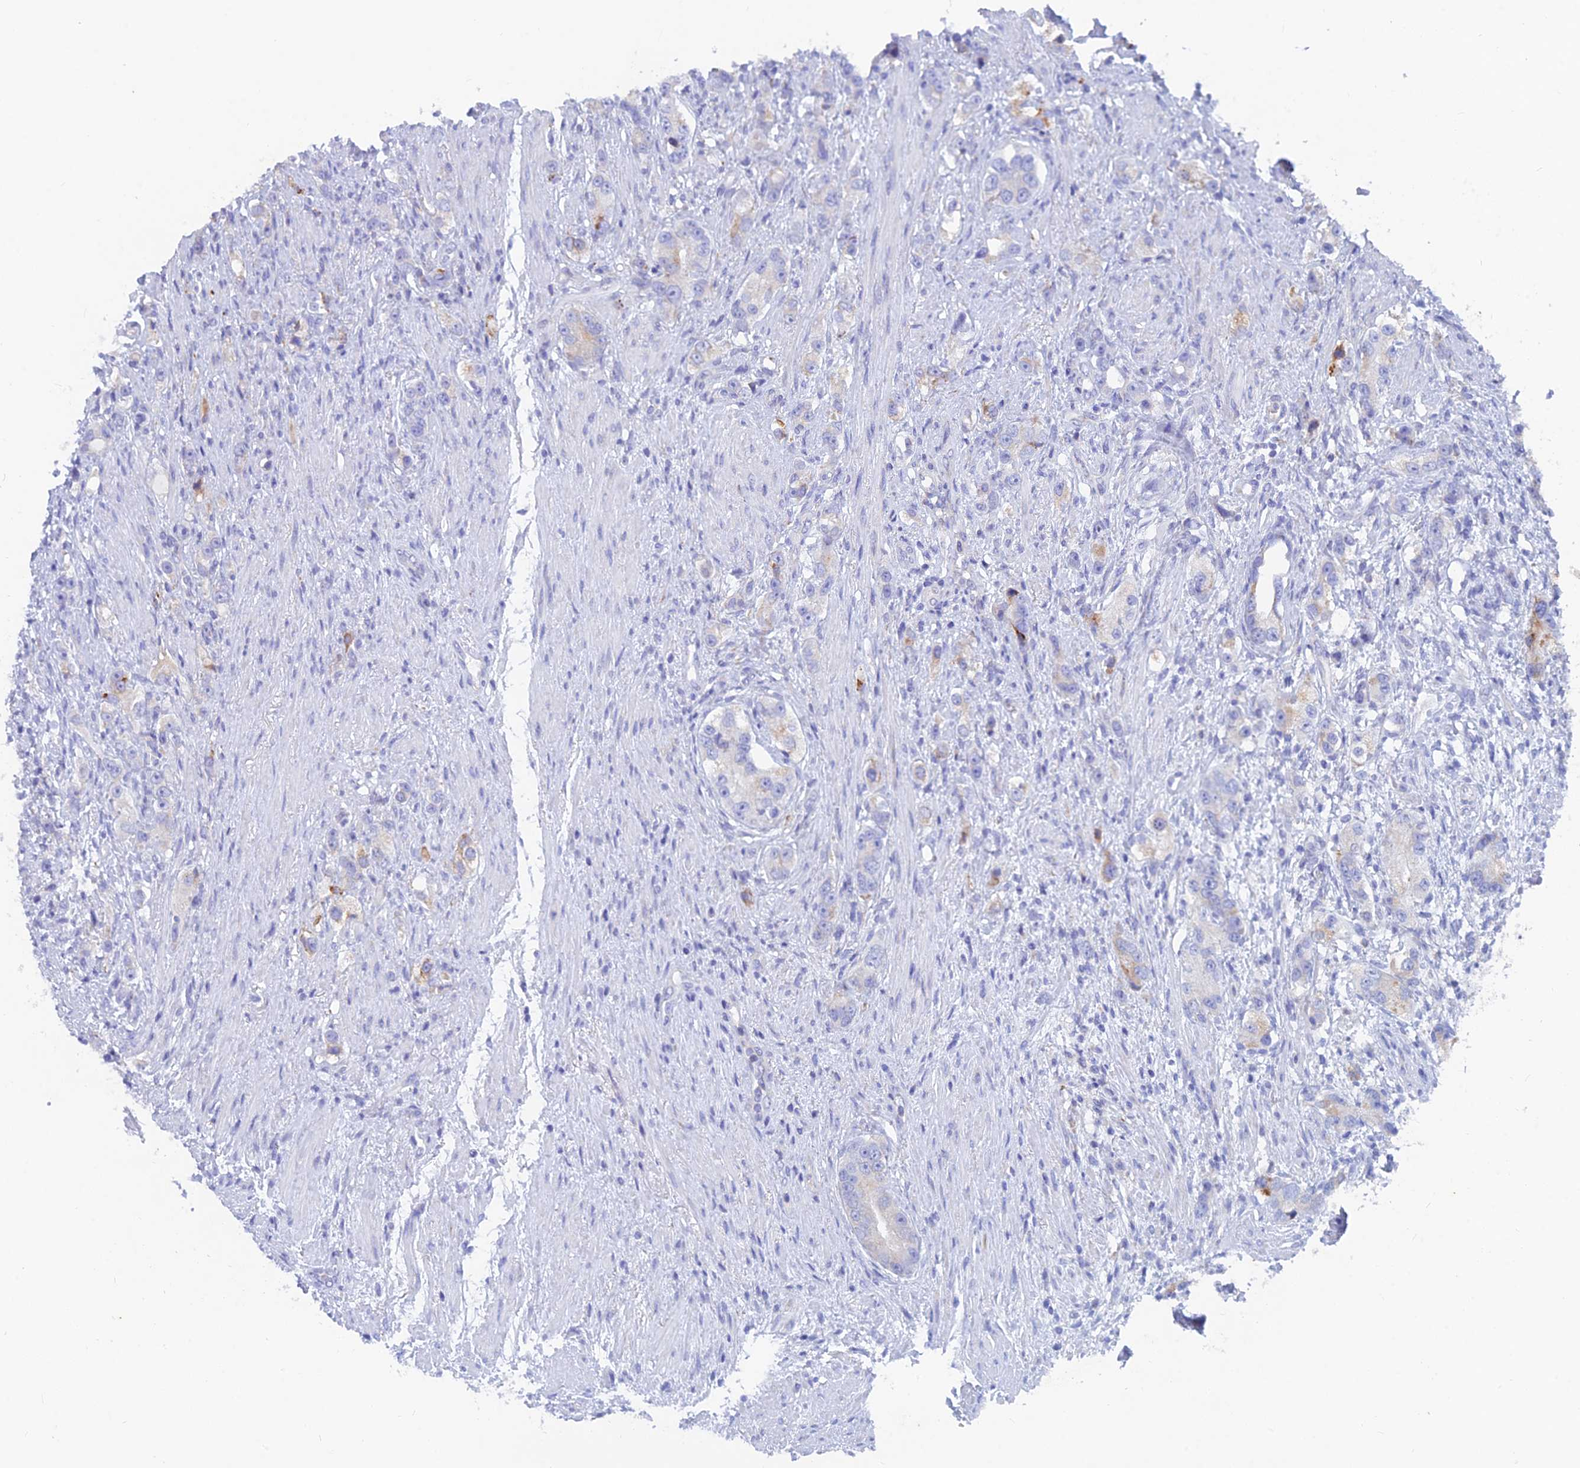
{"staining": {"intensity": "negative", "quantity": "none", "location": "none"}, "tissue": "prostate cancer", "cell_type": "Tumor cells", "image_type": "cancer", "snomed": [{"axis": "morphology", "description": "Adenocarcinoma, High grade"}, {"axis": "topography", "description": "Prostate"}], "caption": "IHC of prostate cancer (adenocarcinoma (high-grade)) displays no staining in tumor cells.", "gene": "WDR35", "patient": {"sex": "male", "age": 63}}